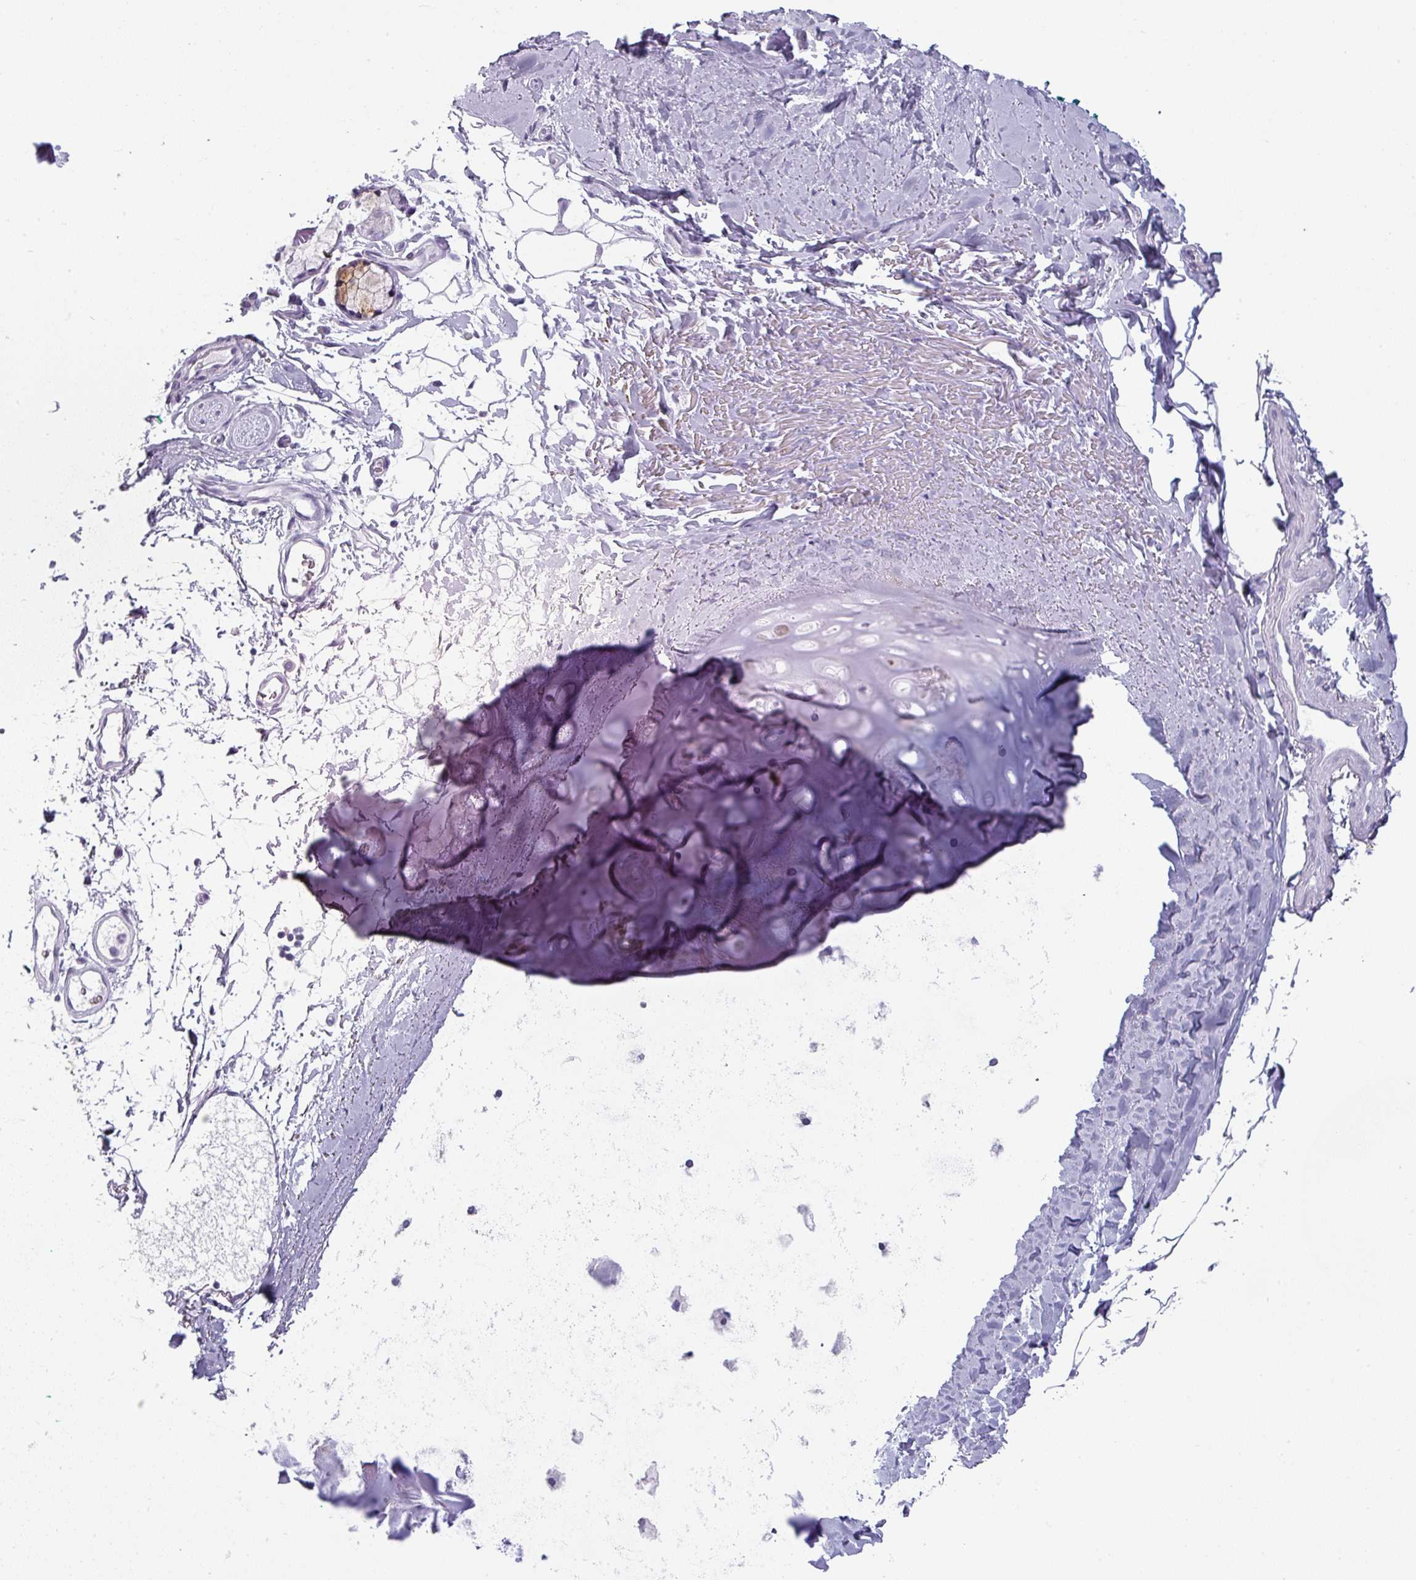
{"staining": {"intensity": "negative", "quantity": "none", "location": "none"}, "tissue": "adipose tissue", "cell_type": "Adipocytes", "image_type": "normal", "snomed": [{"axis": "morphology", "description": "Normal tissue, NOS"}, {"axis": "topography", "description": "Cartilage tissue"}, {"axis": "topography", "description": "Bronchus"}], "caption": "Adipocytes are negative for brown protein staining in normal adipose tissue. (DAB immunohistochemistry (IHC) visualized using brightfield microscopy, high magnification).", "gene": "SFTPA1", "patient": {"sex": "female", "age": 72}}